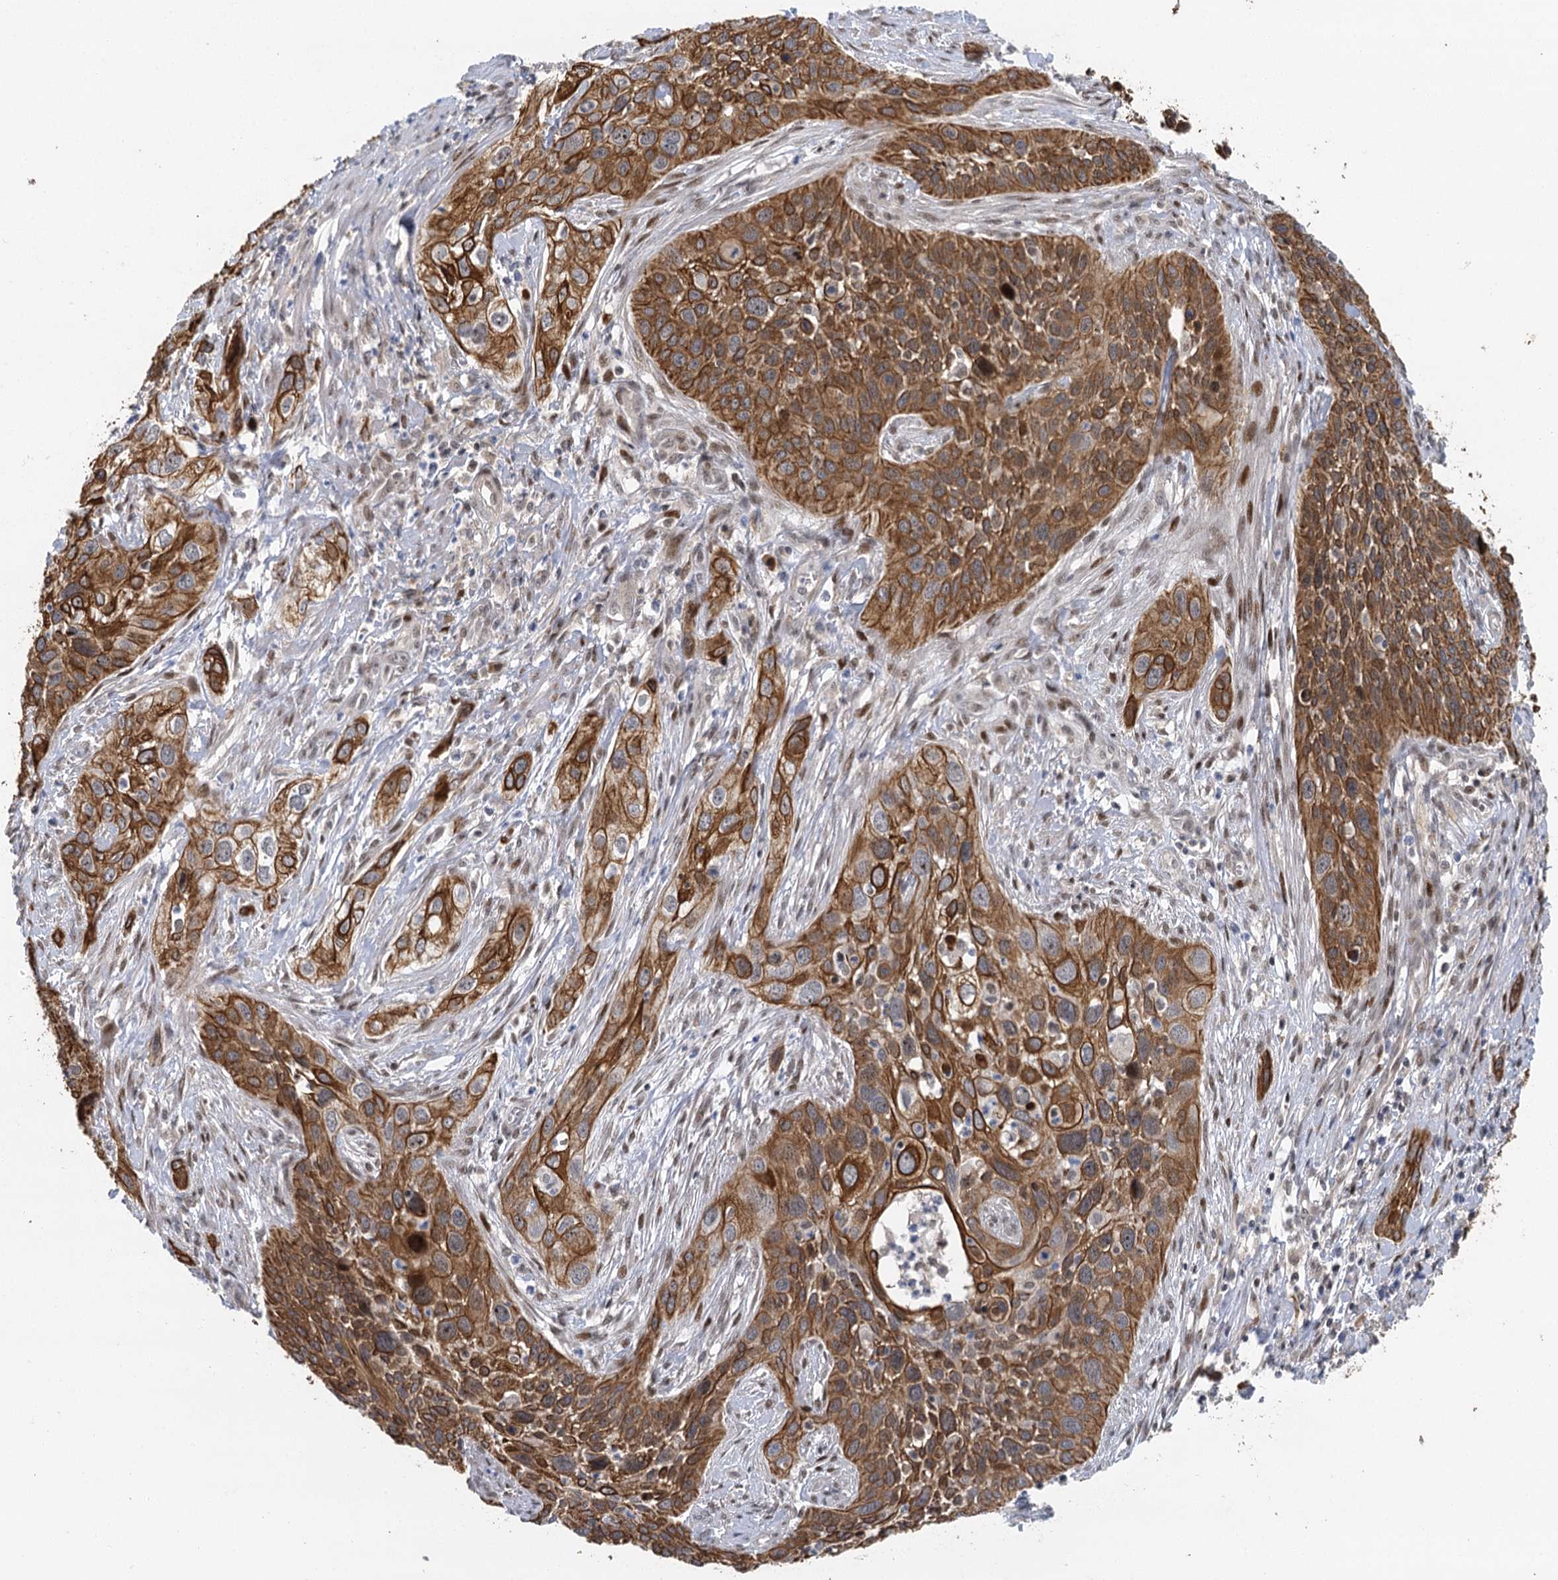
{"staining": {"intensity": "strong", "quantity": ">75%", "location": "cytoplasmic/membranous"}, "tissue": "cervical cancer", "cell_type": "Tumor cells", "image_type": "cancer", "snomed": [{"axis": "morphology", "description": "Squamous cell carcinoma, NOS"}, {"axis": "topography", "description": "Cervix"}], "caption": "High-power microscopy captured an IHC micrograph of cervical cancer, revealing strong cytoplasmic/membranous staining in about >75% of tumor cells.", "gene": "IL11RA", "patient": {"sex": "female", "age": 34}}